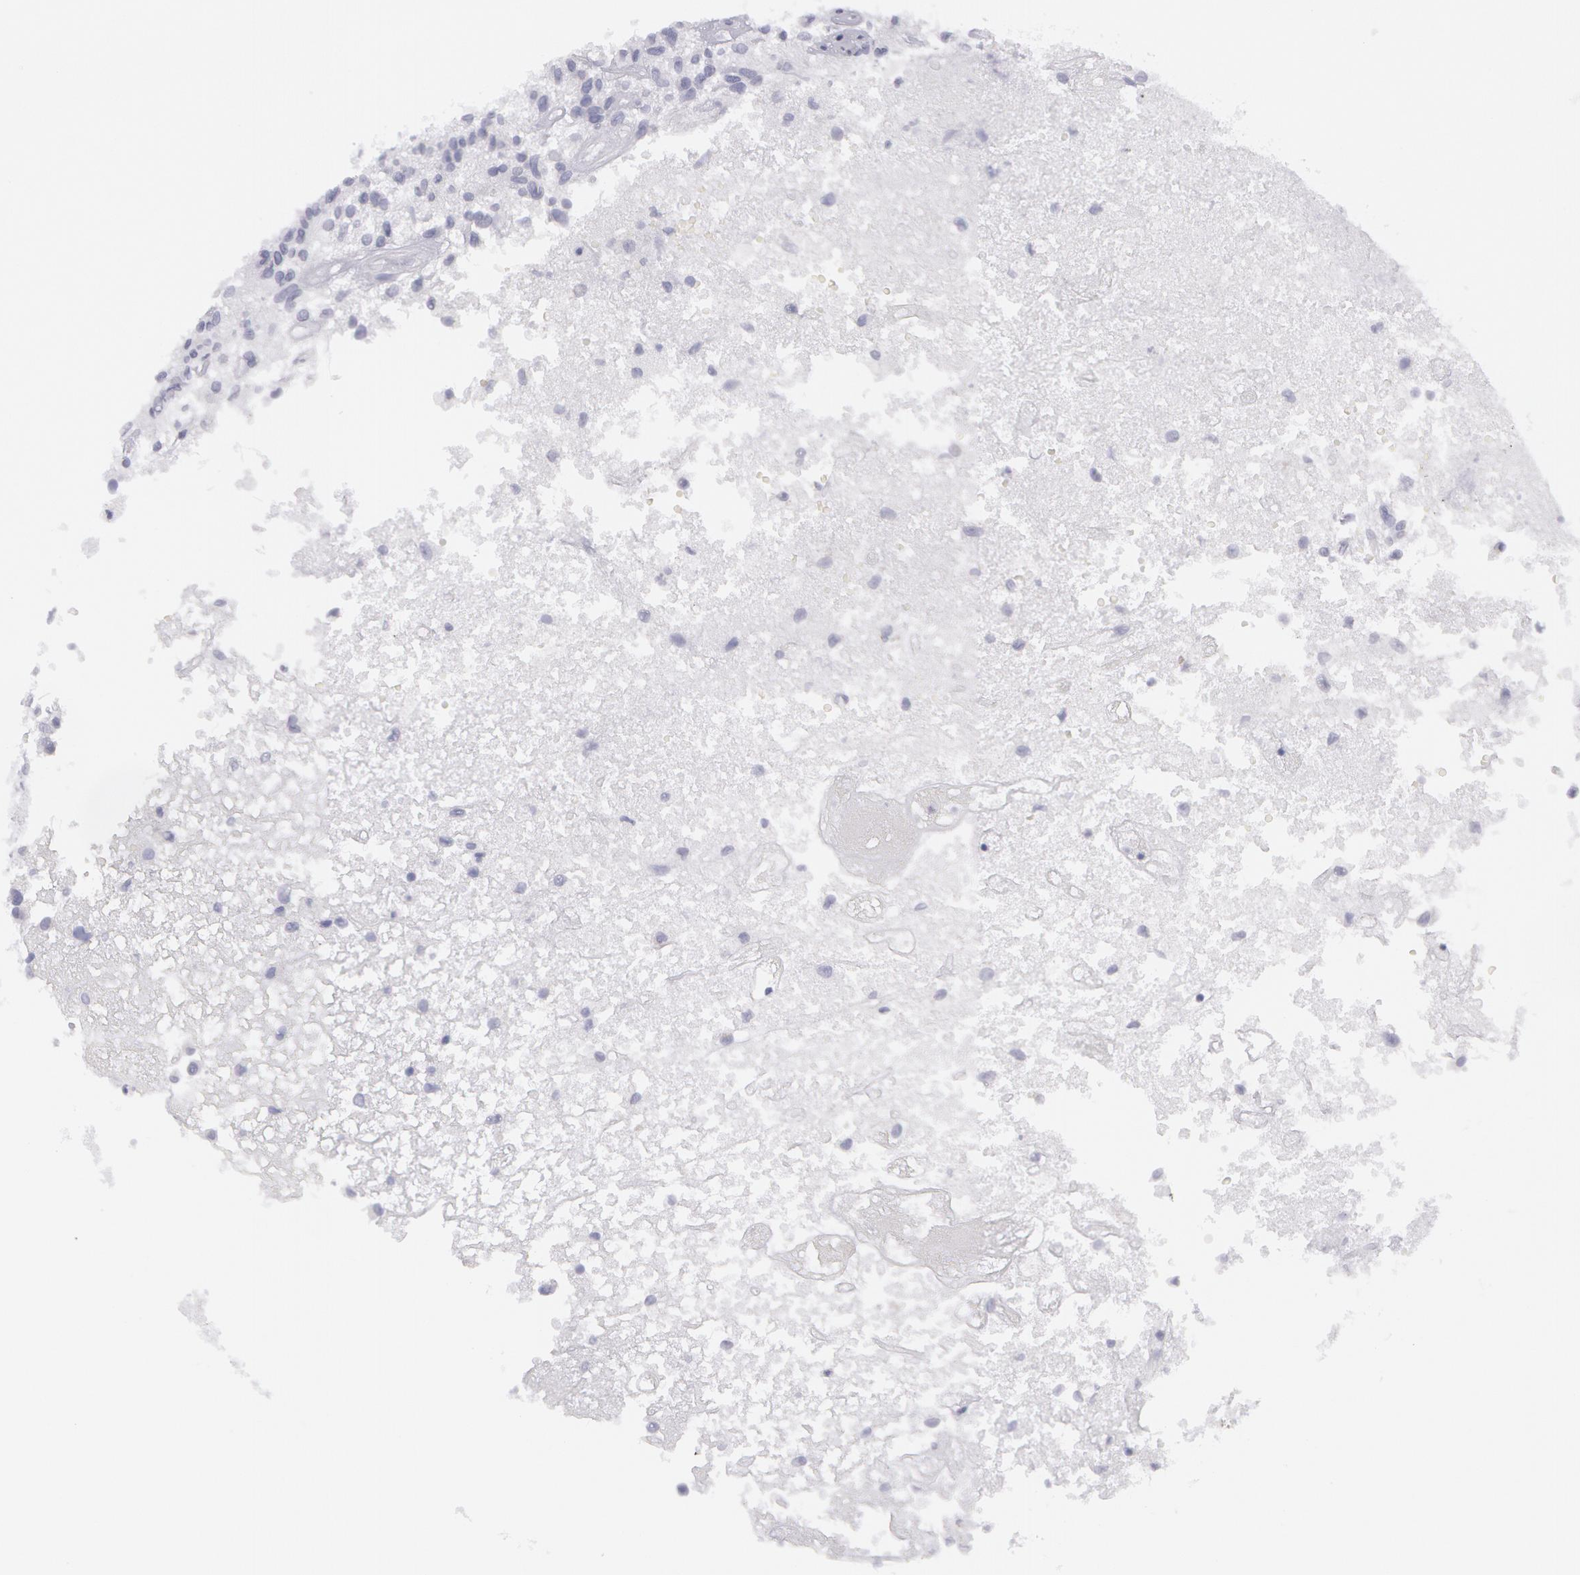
{"staining": {"intensity": "negative", "quantity": "none", "location": "none"}, "tissue": "glioma", "cell_type": "Tumor cells", "image_type": "cancer", "snomed": [{"axis": "morphology", "description": "Glioma, malignant, High grade"}, {"axis": "topography", "description": "Brain"}], "caption": "Tumor cells are negative for protein expression in human malignant high-grade glioma.", "gene": "AMACR", "patient": {"sex": "male", "age": 77}}